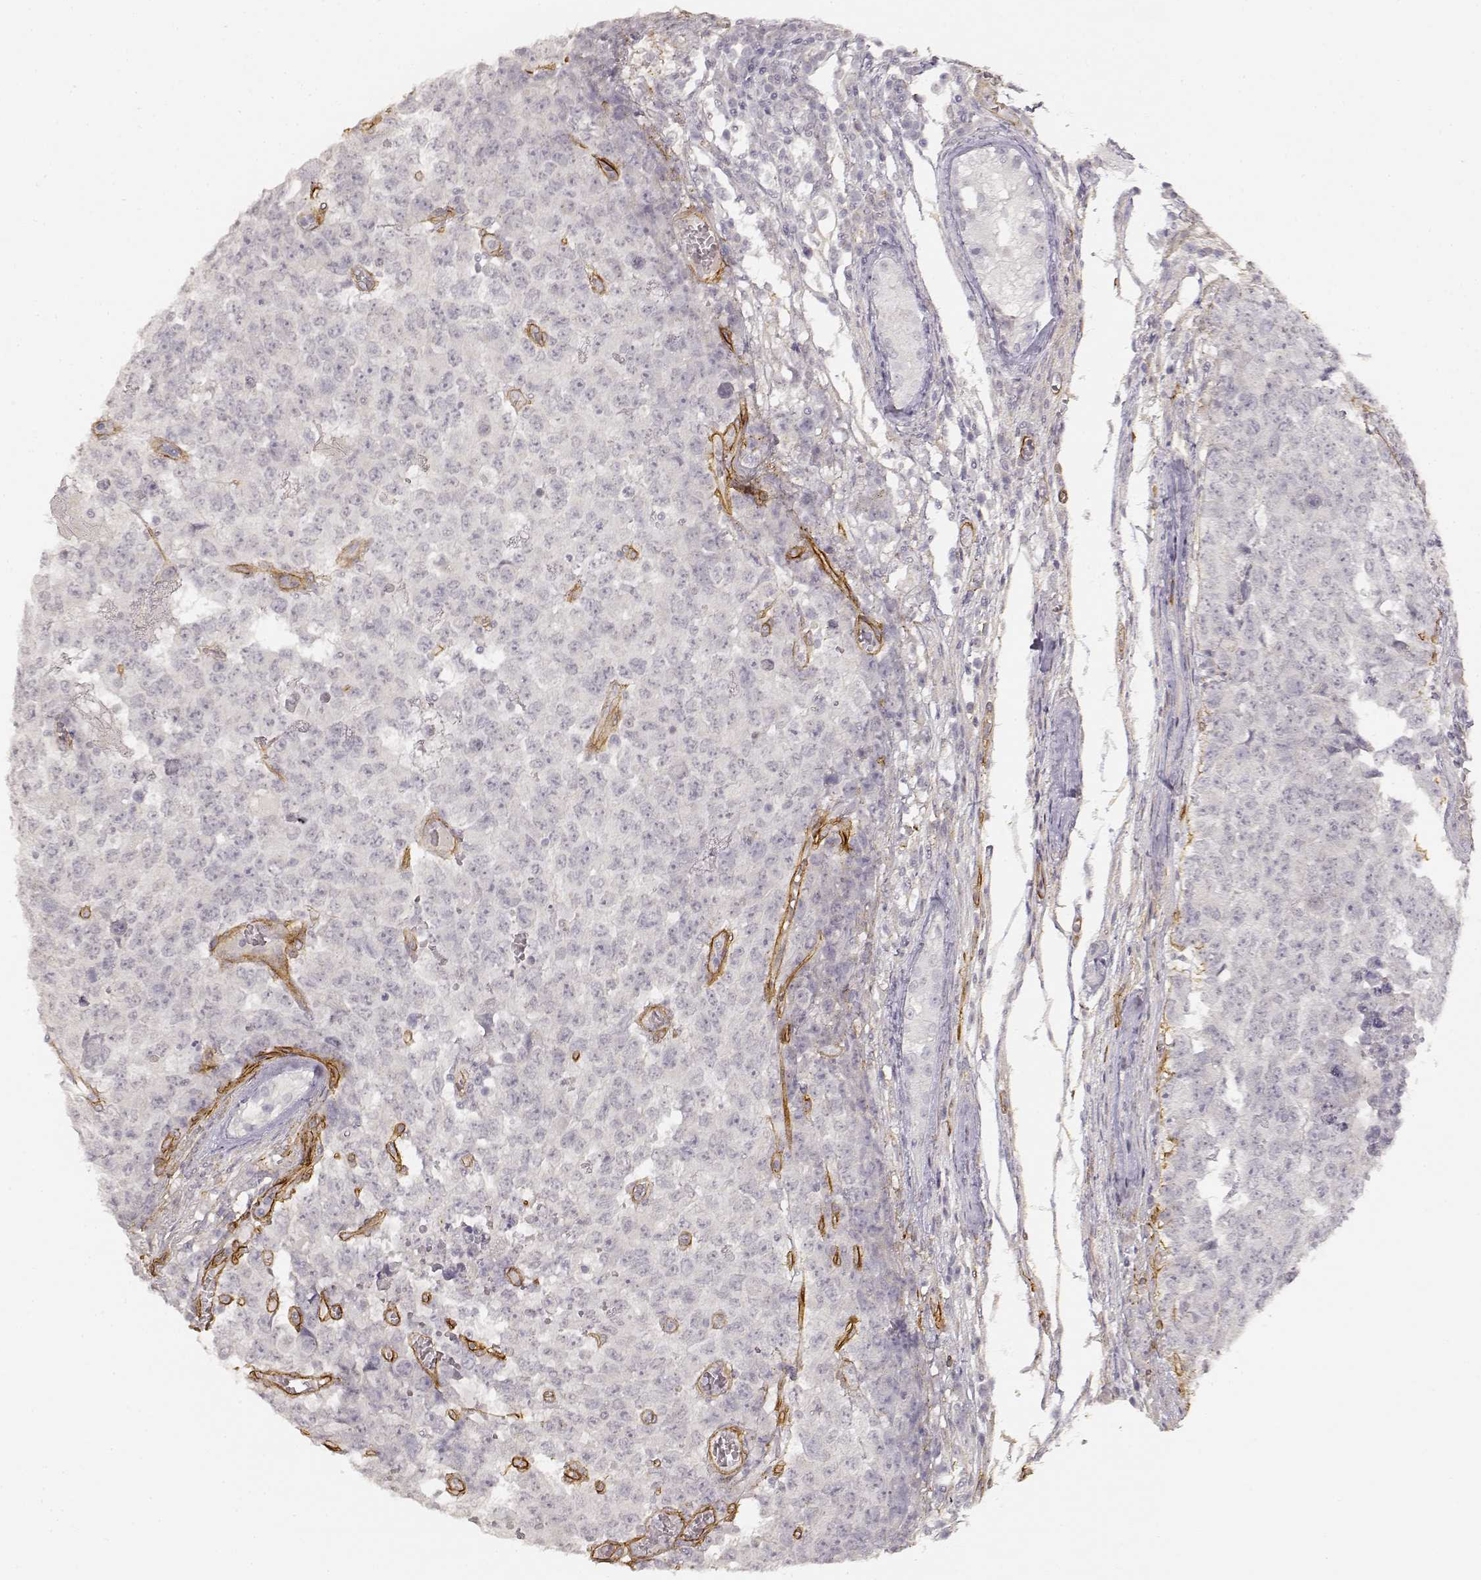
{"staining": {"intensity": "negative", "quantity": "none", "location": "none"}, "tissue": "testis cancer", "cell_type": "Tumor cells", "image_type": "cancer", "snomed": [{"axis": "morphology", "description": "Carcinoma, Embryonal, NOS"}, {"axis": "topography", "description": "Testis"}], "caption": "Micrograph shows no significant protein positivity in tumor cells of testis cancer (embryonal carcinoma). (Brightfield microscopy of DAB (3,3'-diaminobenzidine) immunohistochemistry at high magnification).", "gene": "LAMA4", "patient": {"sex": "male", "age": 23}}